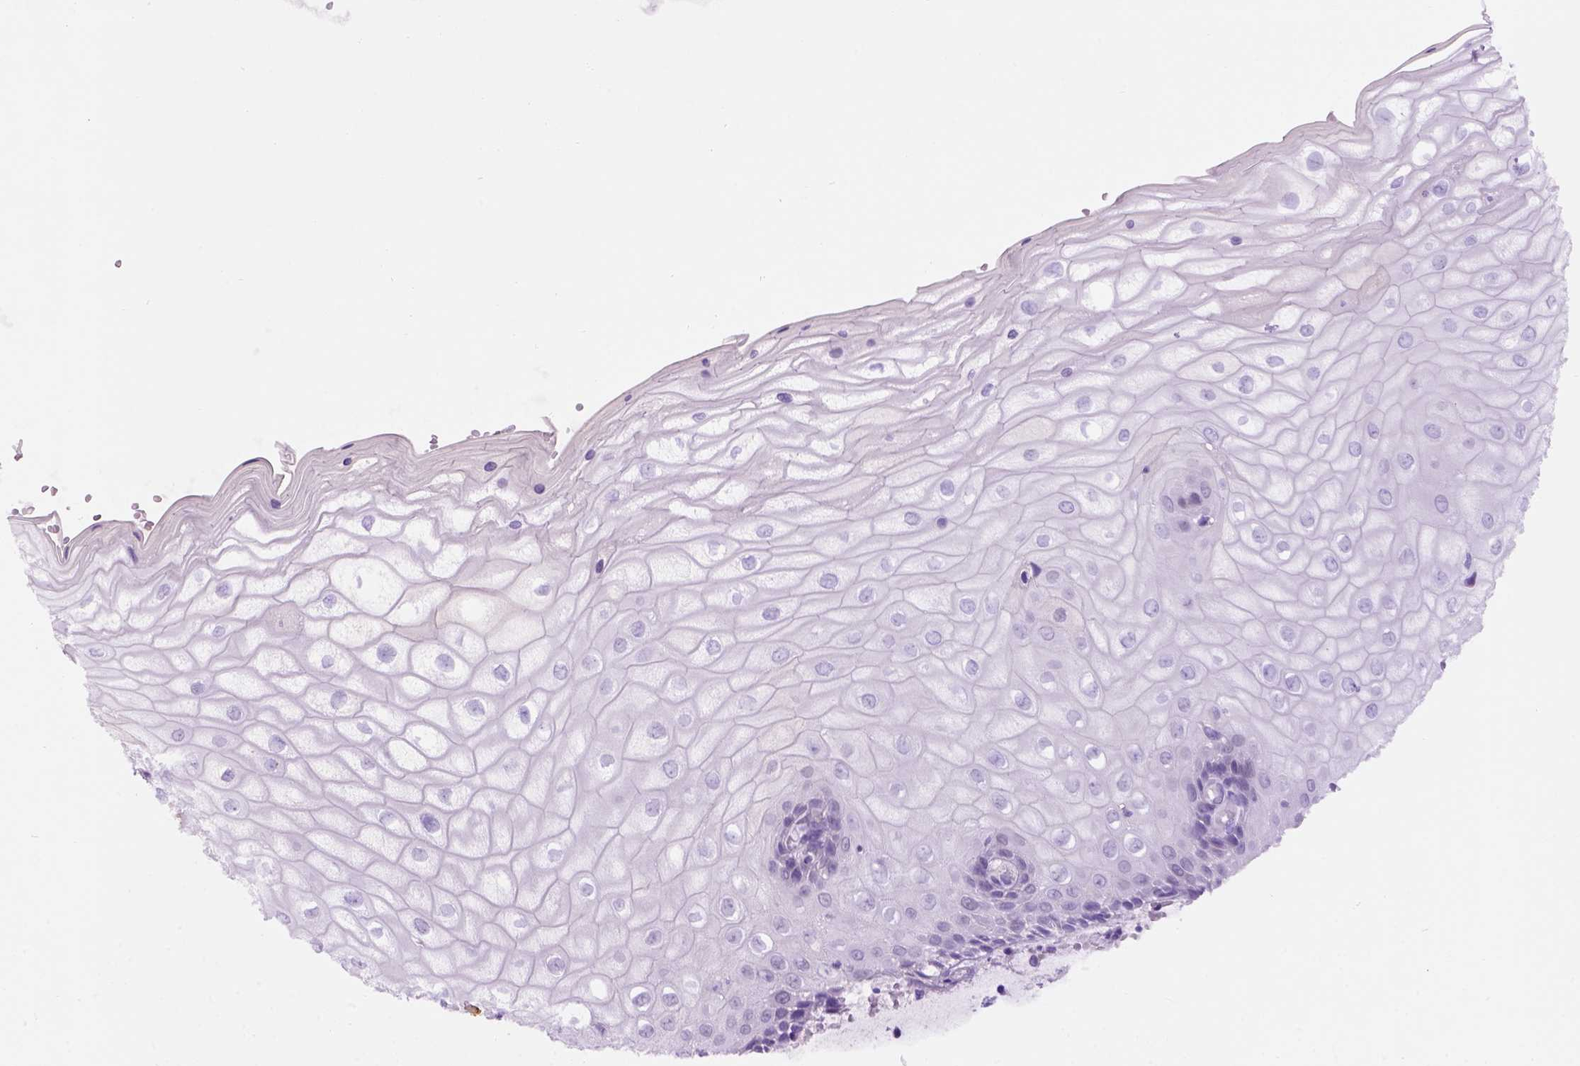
{"staining": {"intensity": "negative", "quantity": "none", "location": "none"}, "tissue": "cervix", "cell_type": "Glandular cells", "image_type": "normal", "snomed": [{"axis": "morphology", "description": "Normal tissue, NOS"}, {"axis": "topography", "description": "Cervix"}], "caption": "An immunohistochemistry image of unremarkable cervix is shown. There is no staining in glandular cells of cervix. (DAB immunohistochemistry (IHC) visualized using brightfield microscopy, high magnification).", "gene": "FAM81B", "patient": {"sex": "female", "age": 37}}